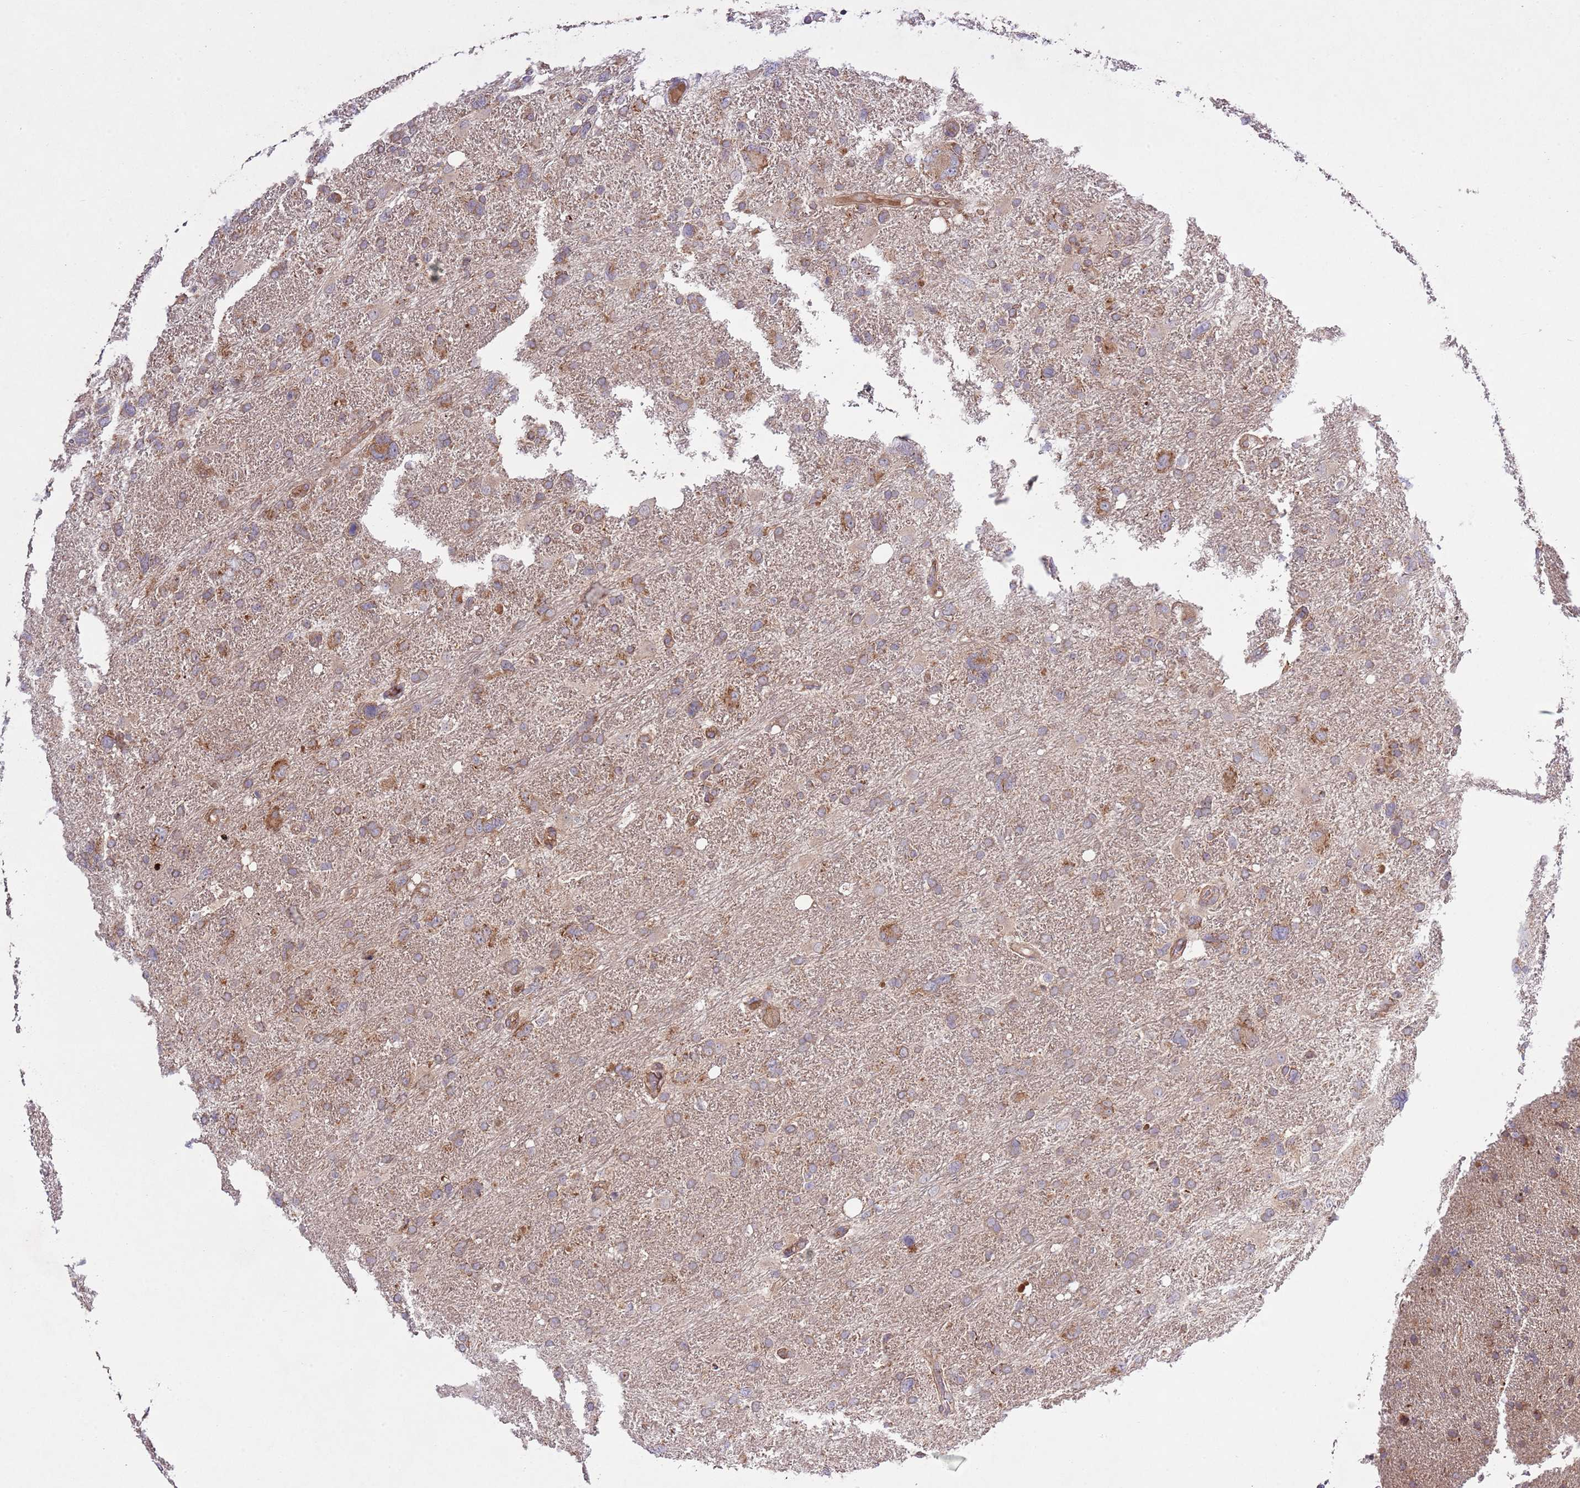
{"staining": {"intensity": "moderate", "quantity": "25%-75%", "location": "cytoplasmic/membranous"}, "tissue": "glioma", "cell_type": "Tumor cells", "image_type": "cancer", "snomed": [{"axis": "morphology", "description": "Glioma, malignant, High grade"}, {"axis": "topography", "description": "Brain"}], "caption": "Protein expression analysis of high-grade glioma (malignant) reveals moderate cytoplasmic/membranous expression in about 25%-75% of tumor cells.", "gene": "MFNG", "patient": {"sex": "male", "age": 61}}